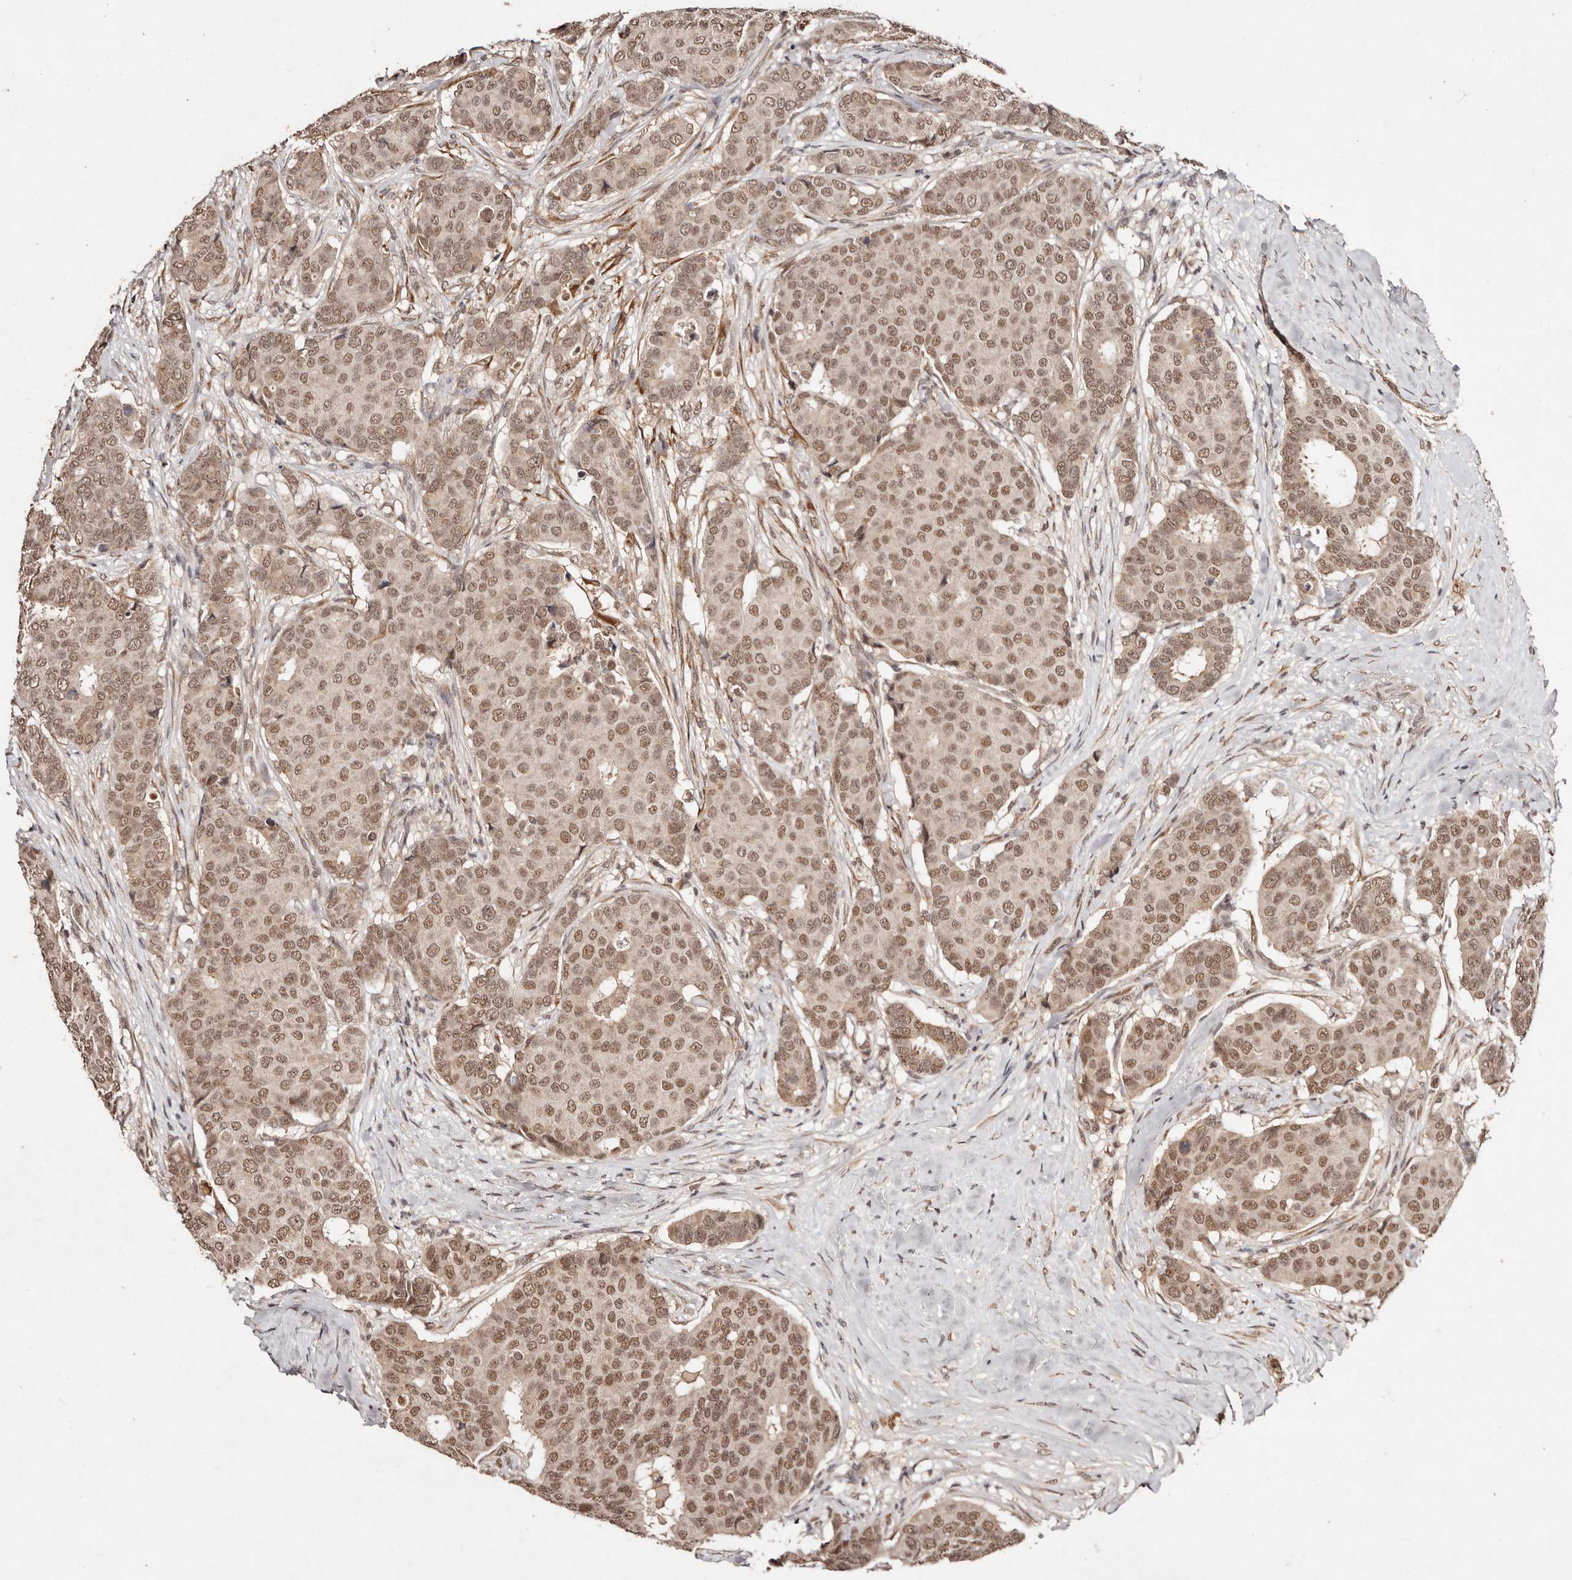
{"staining": {"intensity": "moderate", "quantity": ">75%", "location": "nuclear"}, "tissue": "breast cancer", "cell_type": "Tumor cells", "image_type": "cancer", "snomed": [{"axis": "morphology", "description": "Duct carcinoma"}, {"axis": "topography", "description": "Breast"}], "caption": "A brown stain highlights moderate nuclear positivity of a protein in breast invasive ductal carcinoma tumor cells. Immunohistochemistry stains the protein of interest in brown and the nuclei are stained blue.", "gene": "BICRAL", "patient": {"sex": "female", "age": 75}}